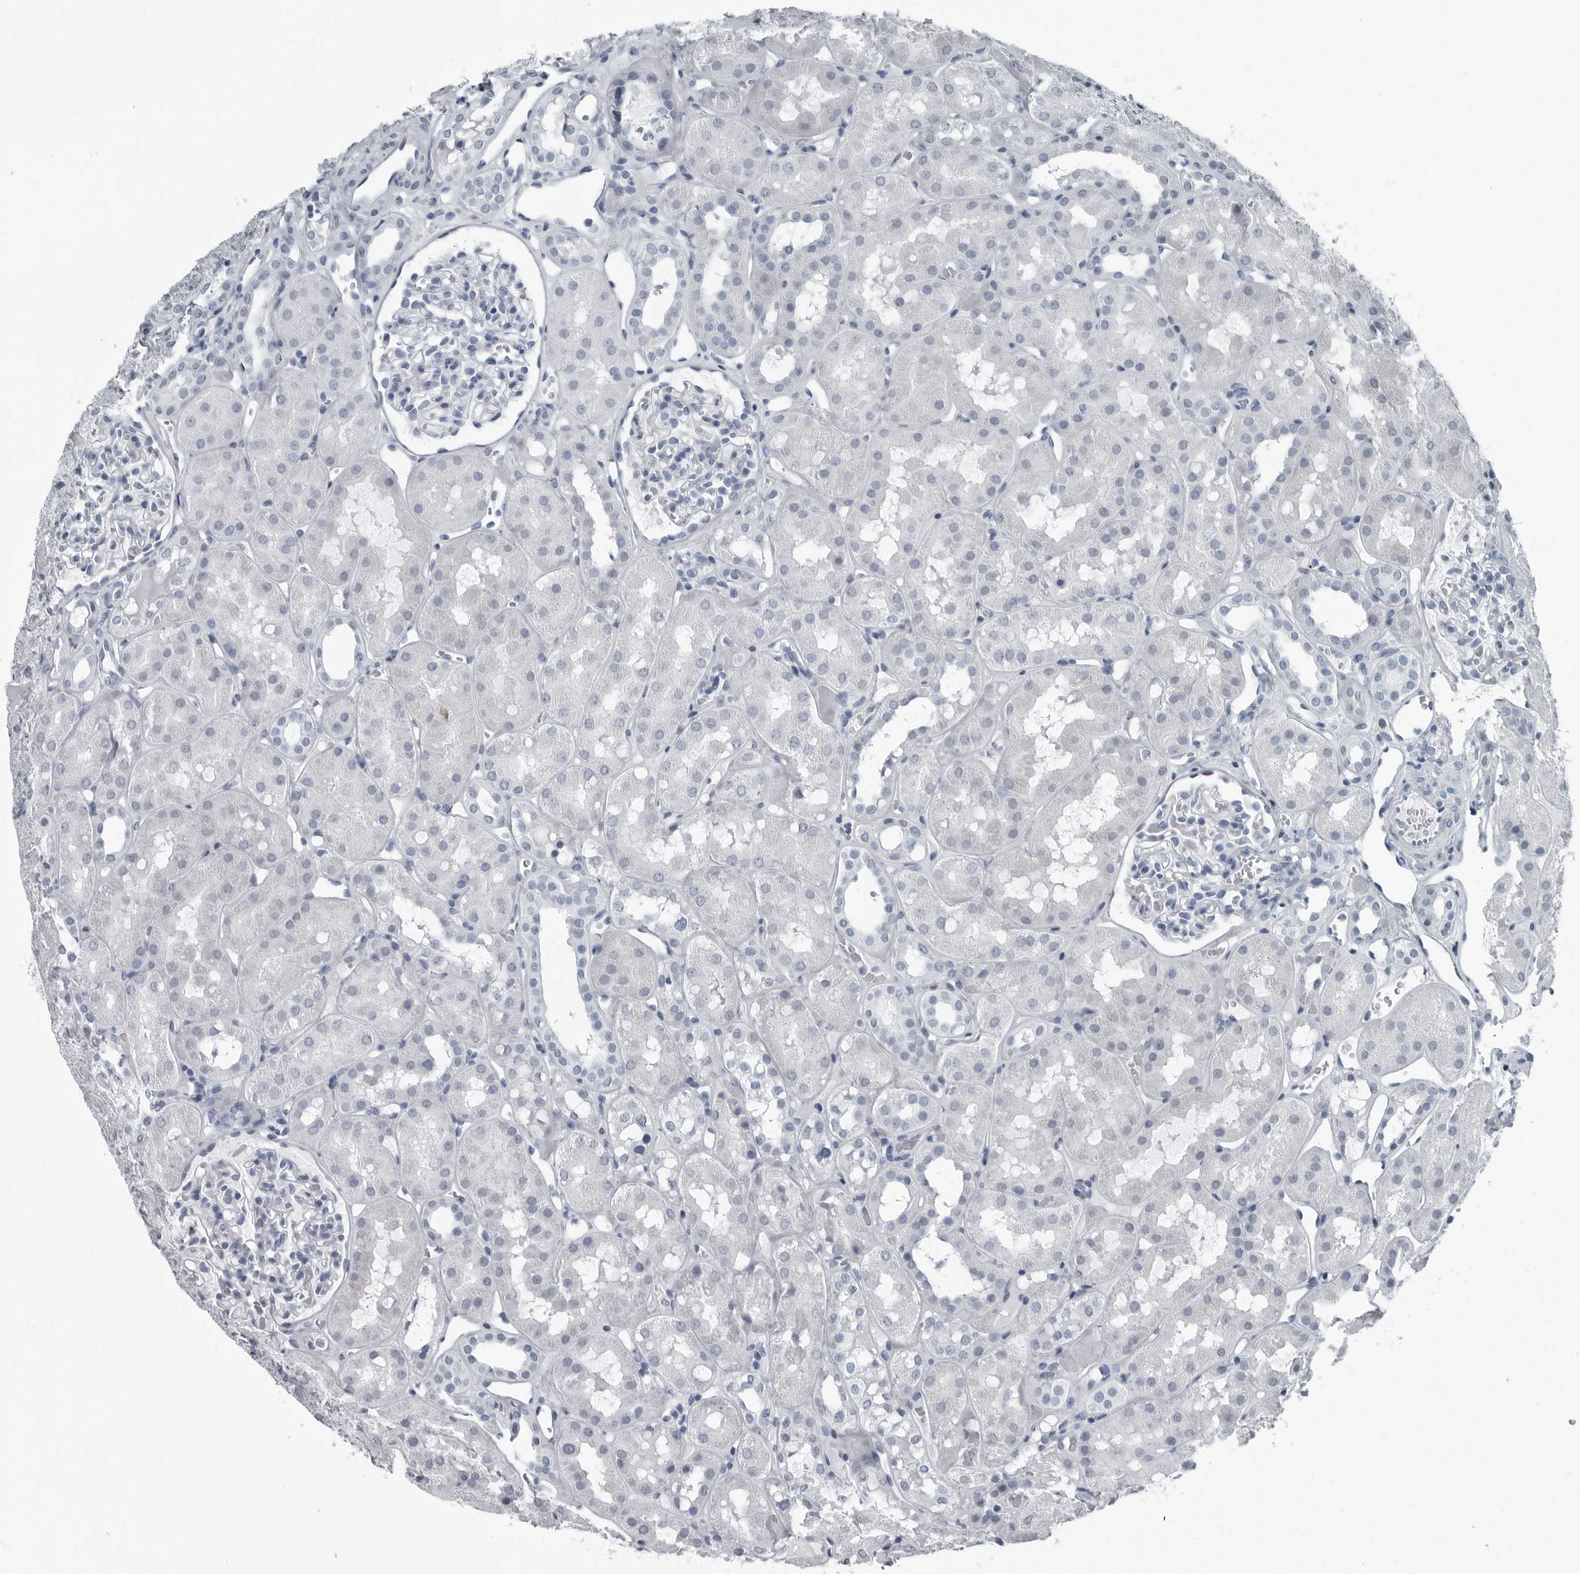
{"staining": {"intensity": "negative", "quantity": "none", "location": "none"}, "tissue": "kidney", "cell_type": "Cells in glomeruli", "image_type": "normal", "snomed": [{"axis": "morphology", "description": "Normal tissue, NOS"}, {"axis": "topography", "description": "Kidney"}], "caption": "Cells in glomeruli show no significant protein staining in normal kidney.", "gene": "PRSS1", "patient": {"sex": "male", "age": 16}}